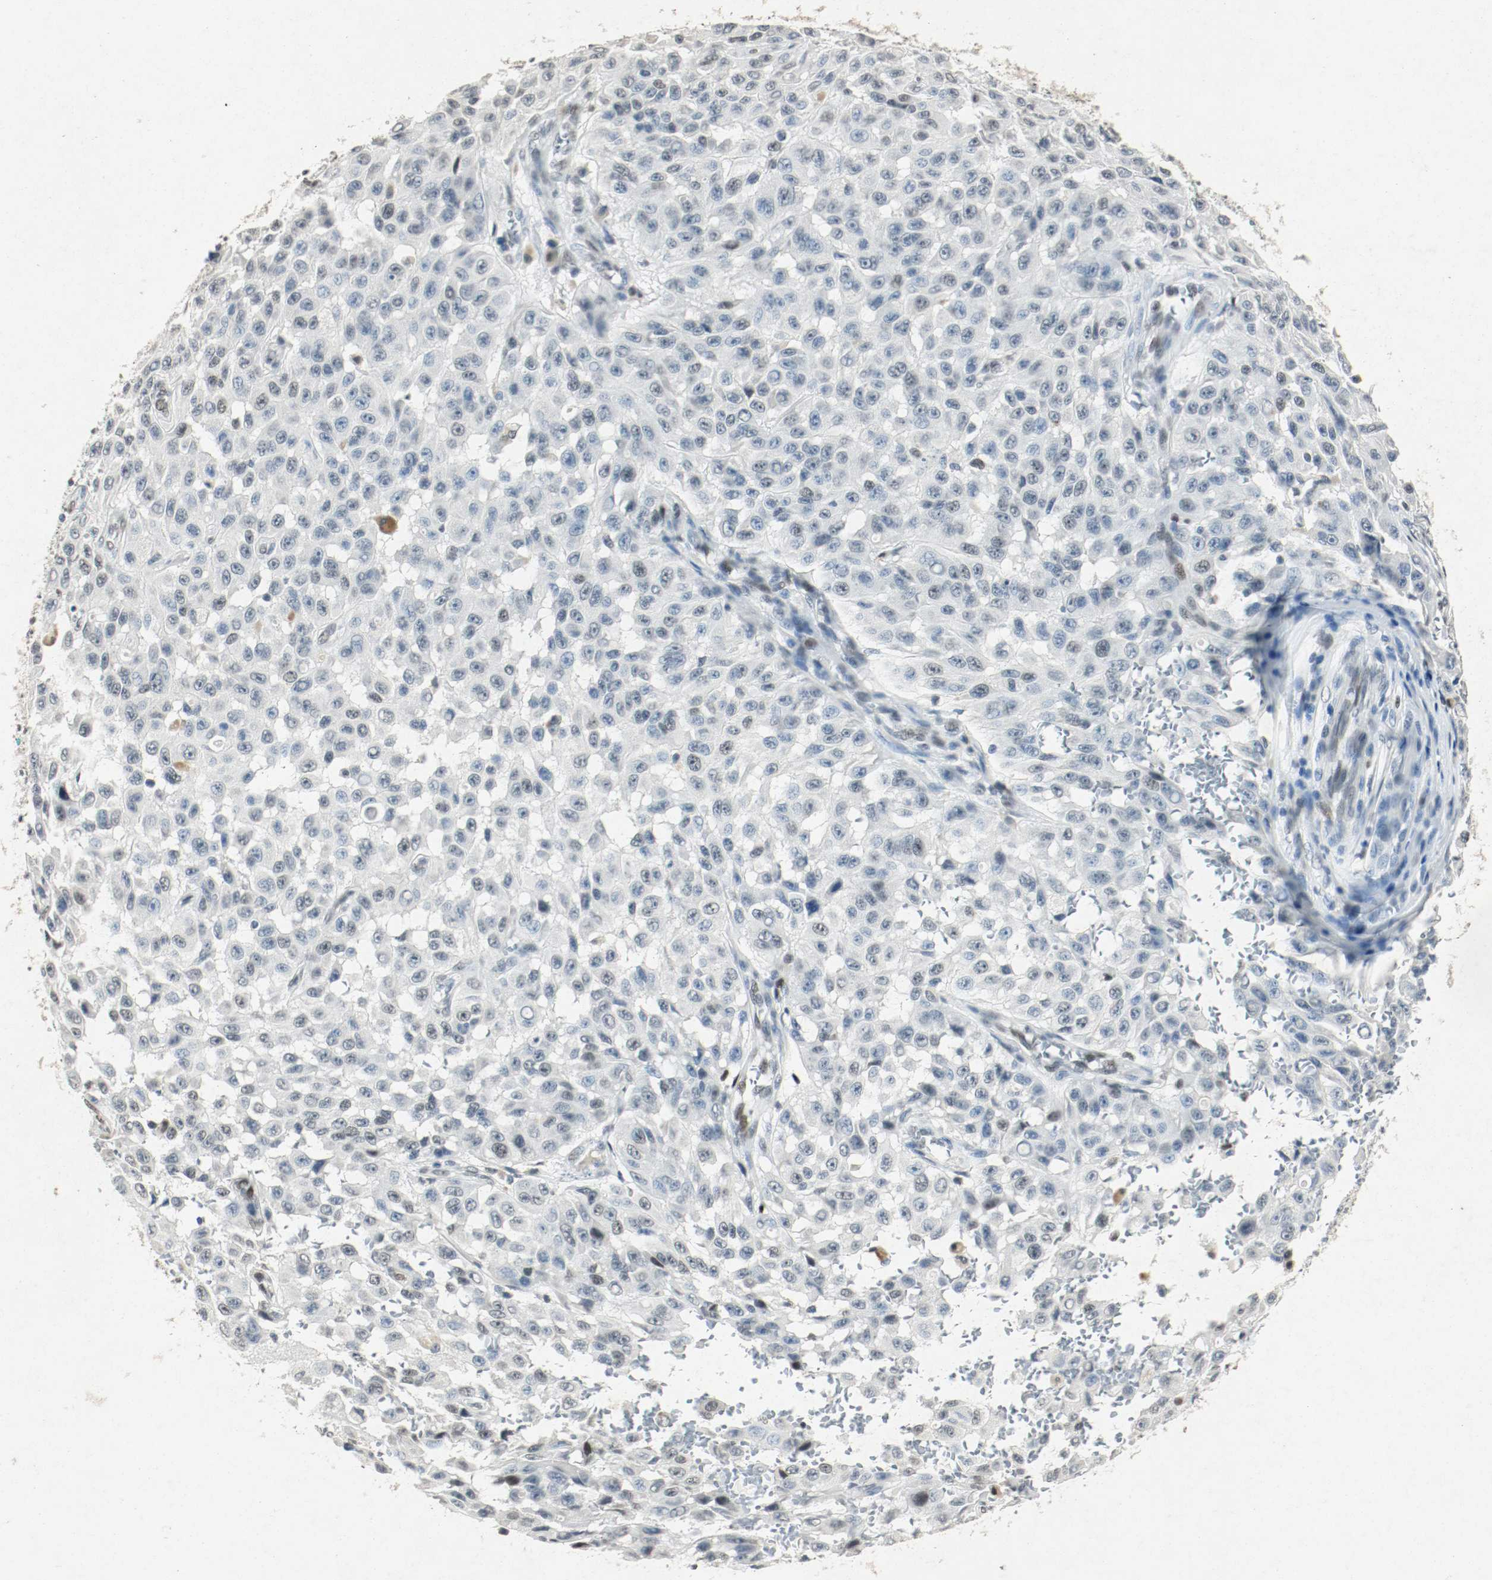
{"staining": {"intensity": "weak", "quantity": "<25%", "location": "nuclear"}, "tissue": "melanoma", "cell_type": "Tumor cells", "image_type": "cancer", "snomed": [{"axis": "morphology", "description": "Malignant melanoma, NOS"}, {"axis": "topography", "description": "Skin"}], "caption": "An immunohistochemistry (IHC) photomicrograph of malignant melanoma is shown. There is no staining in tumor cells of malignant melanoma.", "gene": "DNMT1", "patient": {"sex": "male", "age": 30}}